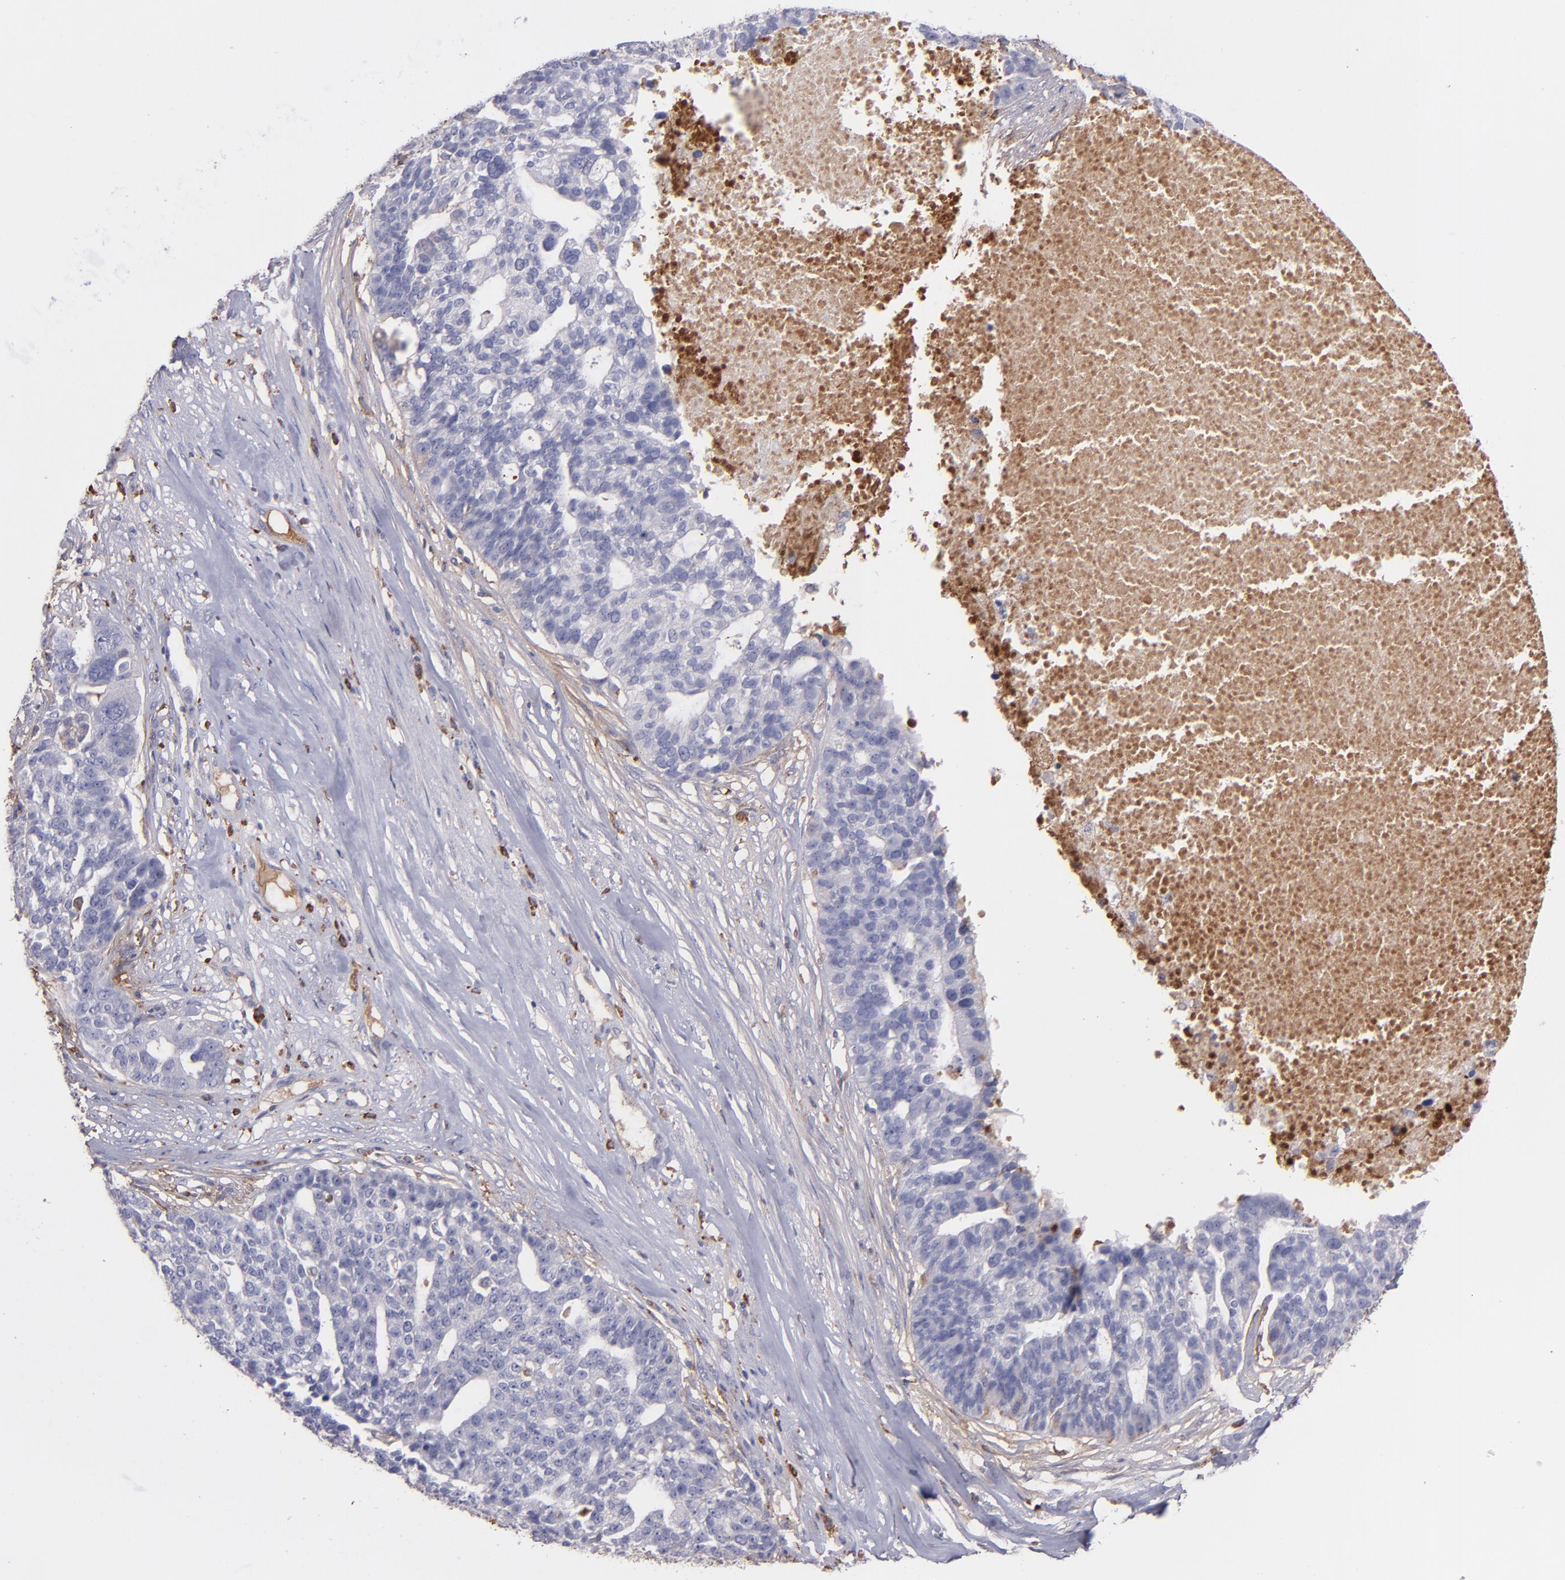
{"staining": {"intensity": "negative", "quantity": "none", "location": "none"}, "tissue": "ovarian cancer", "cell_type": "Tumor cells", "image_type": "cancer", "snomed": [{"axis": "morphology", "description": "Cystadenocarcinoma, serous, NOS"}, {"axis": "topography", "description": "Ovary"}], "caption": "The micrograph displays no significant positivity in tumor cells of ovarian cancer.", "gene": "C1QA", "patient": {"sex": "female", "age": 59}}